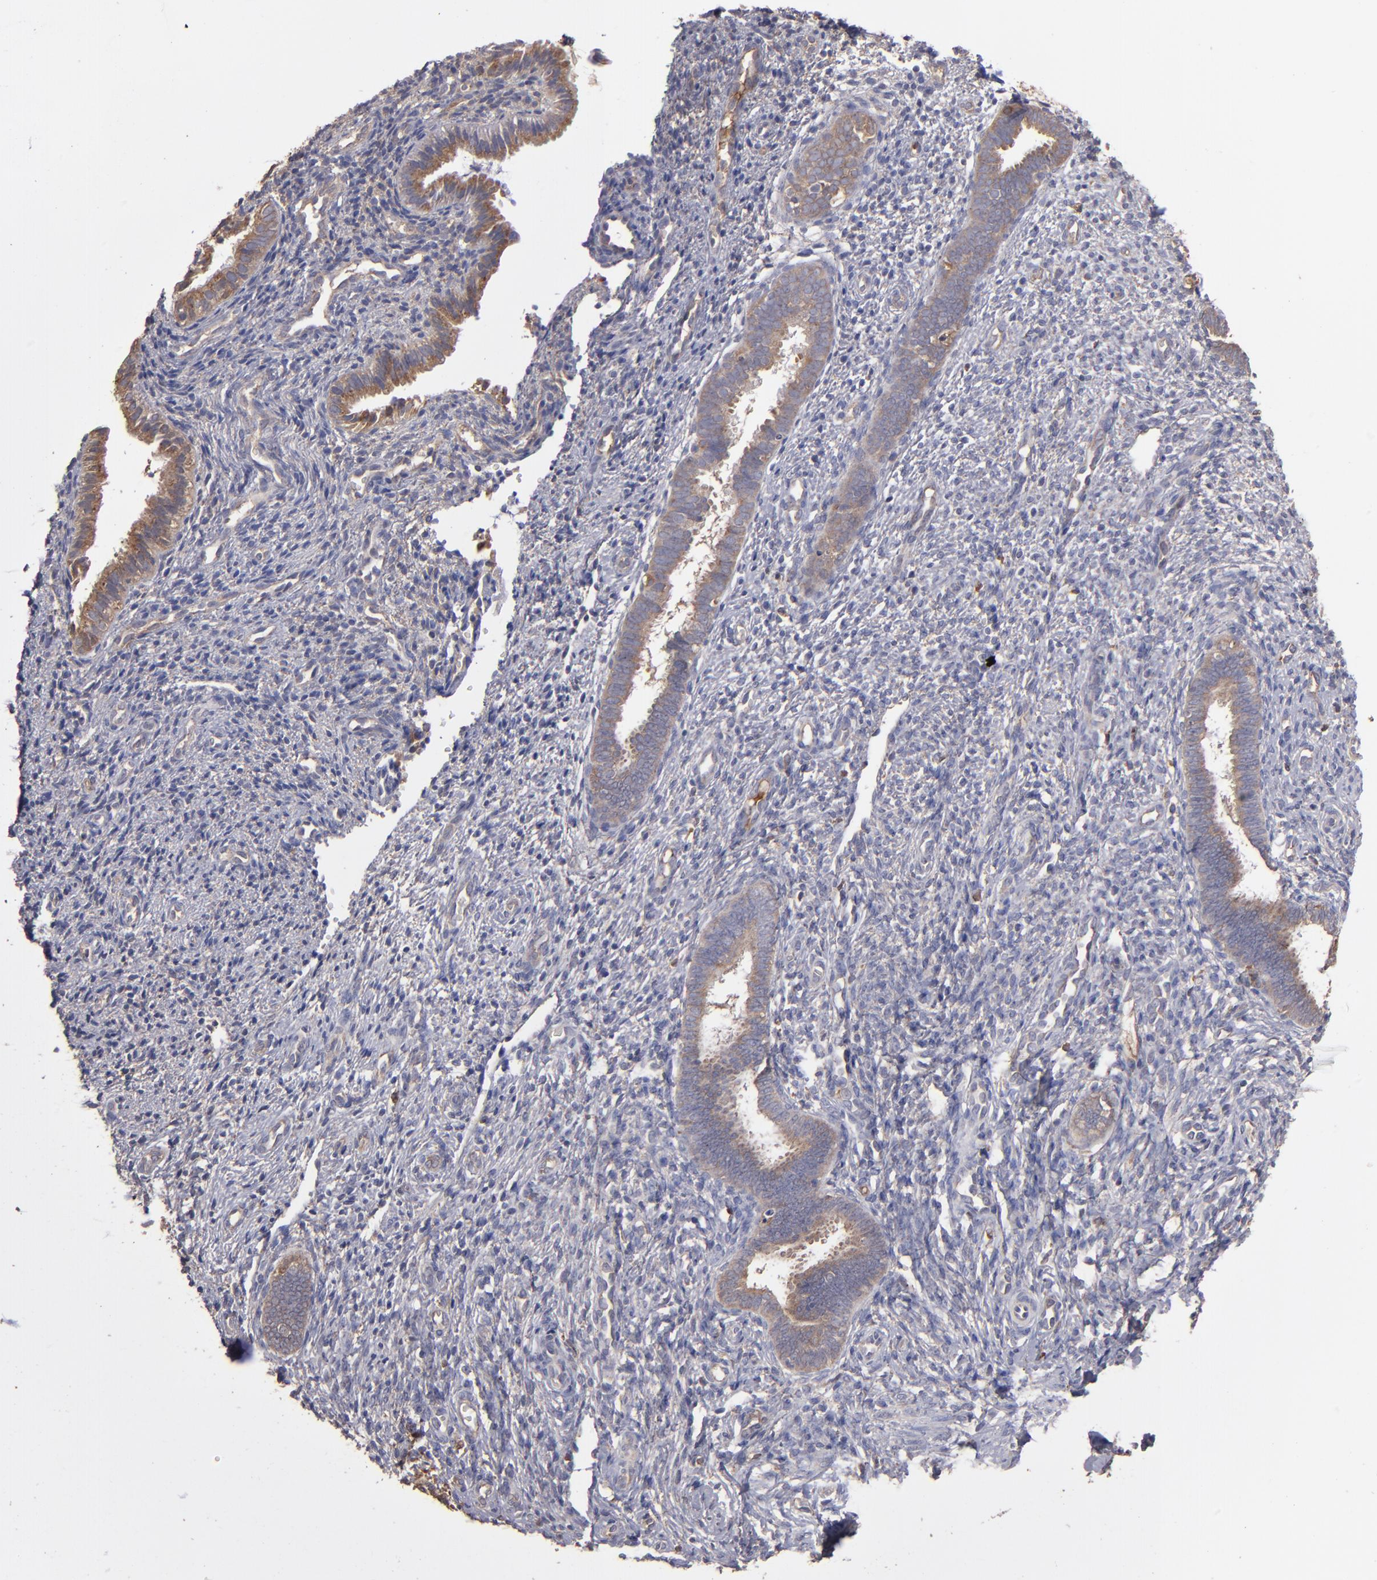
{"staining": {"intensity": "weak", "quantity": "<25%", "location": "cytoplasmic/membranous"}, "tissue": "endometrium", "cell_type": "Cells in endometrial stroma", "image_type": "normal", "snomed": [{"axis": "morphology", "description": "Normal tissue, NOS"}, {"axis": "topography", "description": "Endometrium"}], "caption": "Cells in endometrial stroma are negative for brown protein staining in unremarkable endometrium. The staining is performed using DAB brown chromogen with nuclei counter-stained in using hematoxylin.", "gene": "NFKBIE", "patient": {"sex": "female", "age": 27}}